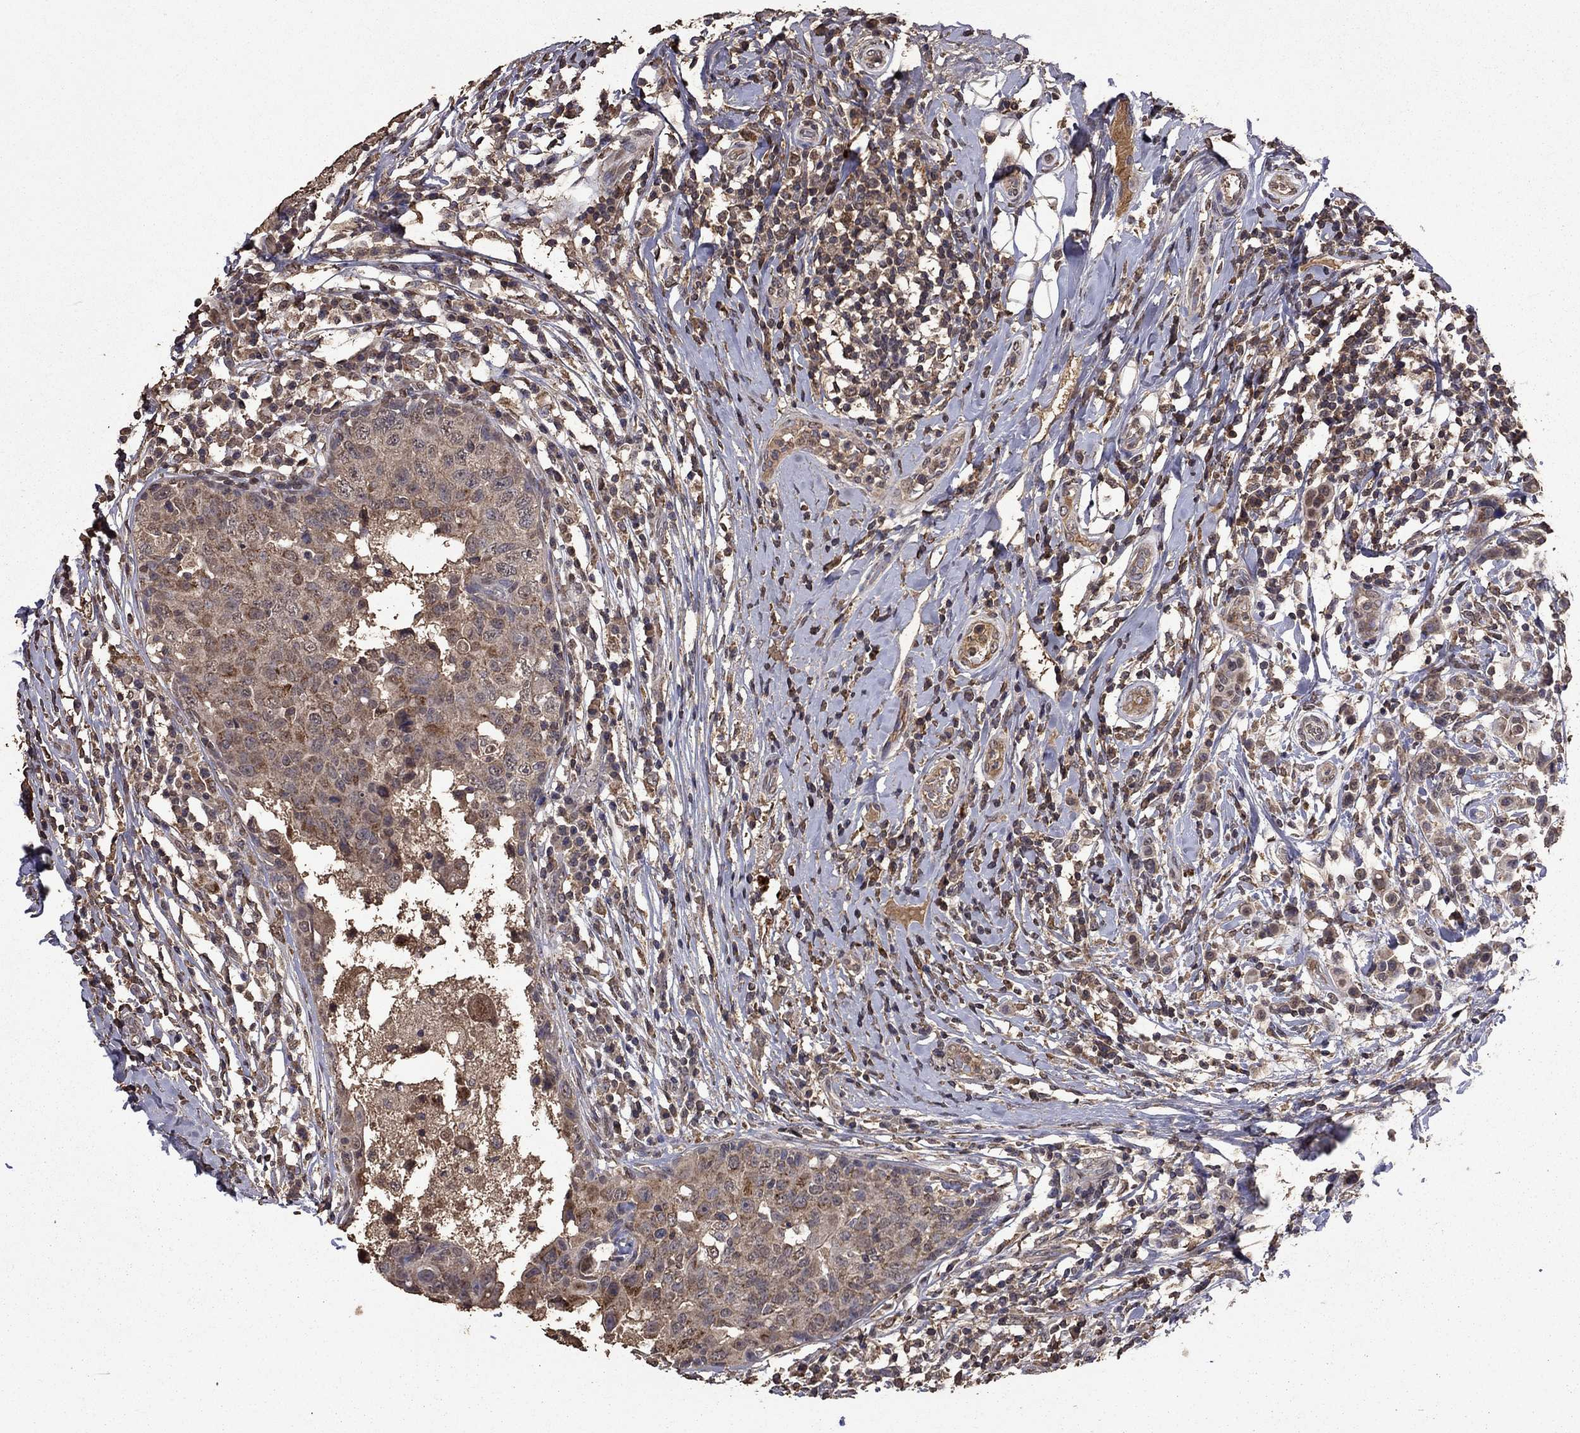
{"staining": {"intensity": "weak", "quantity": "25%-75%", "location": "cytoplasmic/membranous"}, "tissue": "breast cancer", "cell_type": "Tumor cells", "image_type": "cancer", "snomed": [{"axis": "morphology", "description": "Duct carcinoma"}, {"axis": "topography", "description": "Breast"}], "caption": "Tumor cells demonstrate low levels of weak cytoplasmic/membranous staining in approximately 25%-75% of cells in breast cancer (invasive ductal carcinoma). The staining was performed using DAB (3,3'-diaminobenzidine) to visualize the protein expression in brown, while the nuclei were stained in blue with hematoxylin (Magnification: 20x).", "gene": "SERPINA5", "patient": {"sex": "female", "age": 27}}